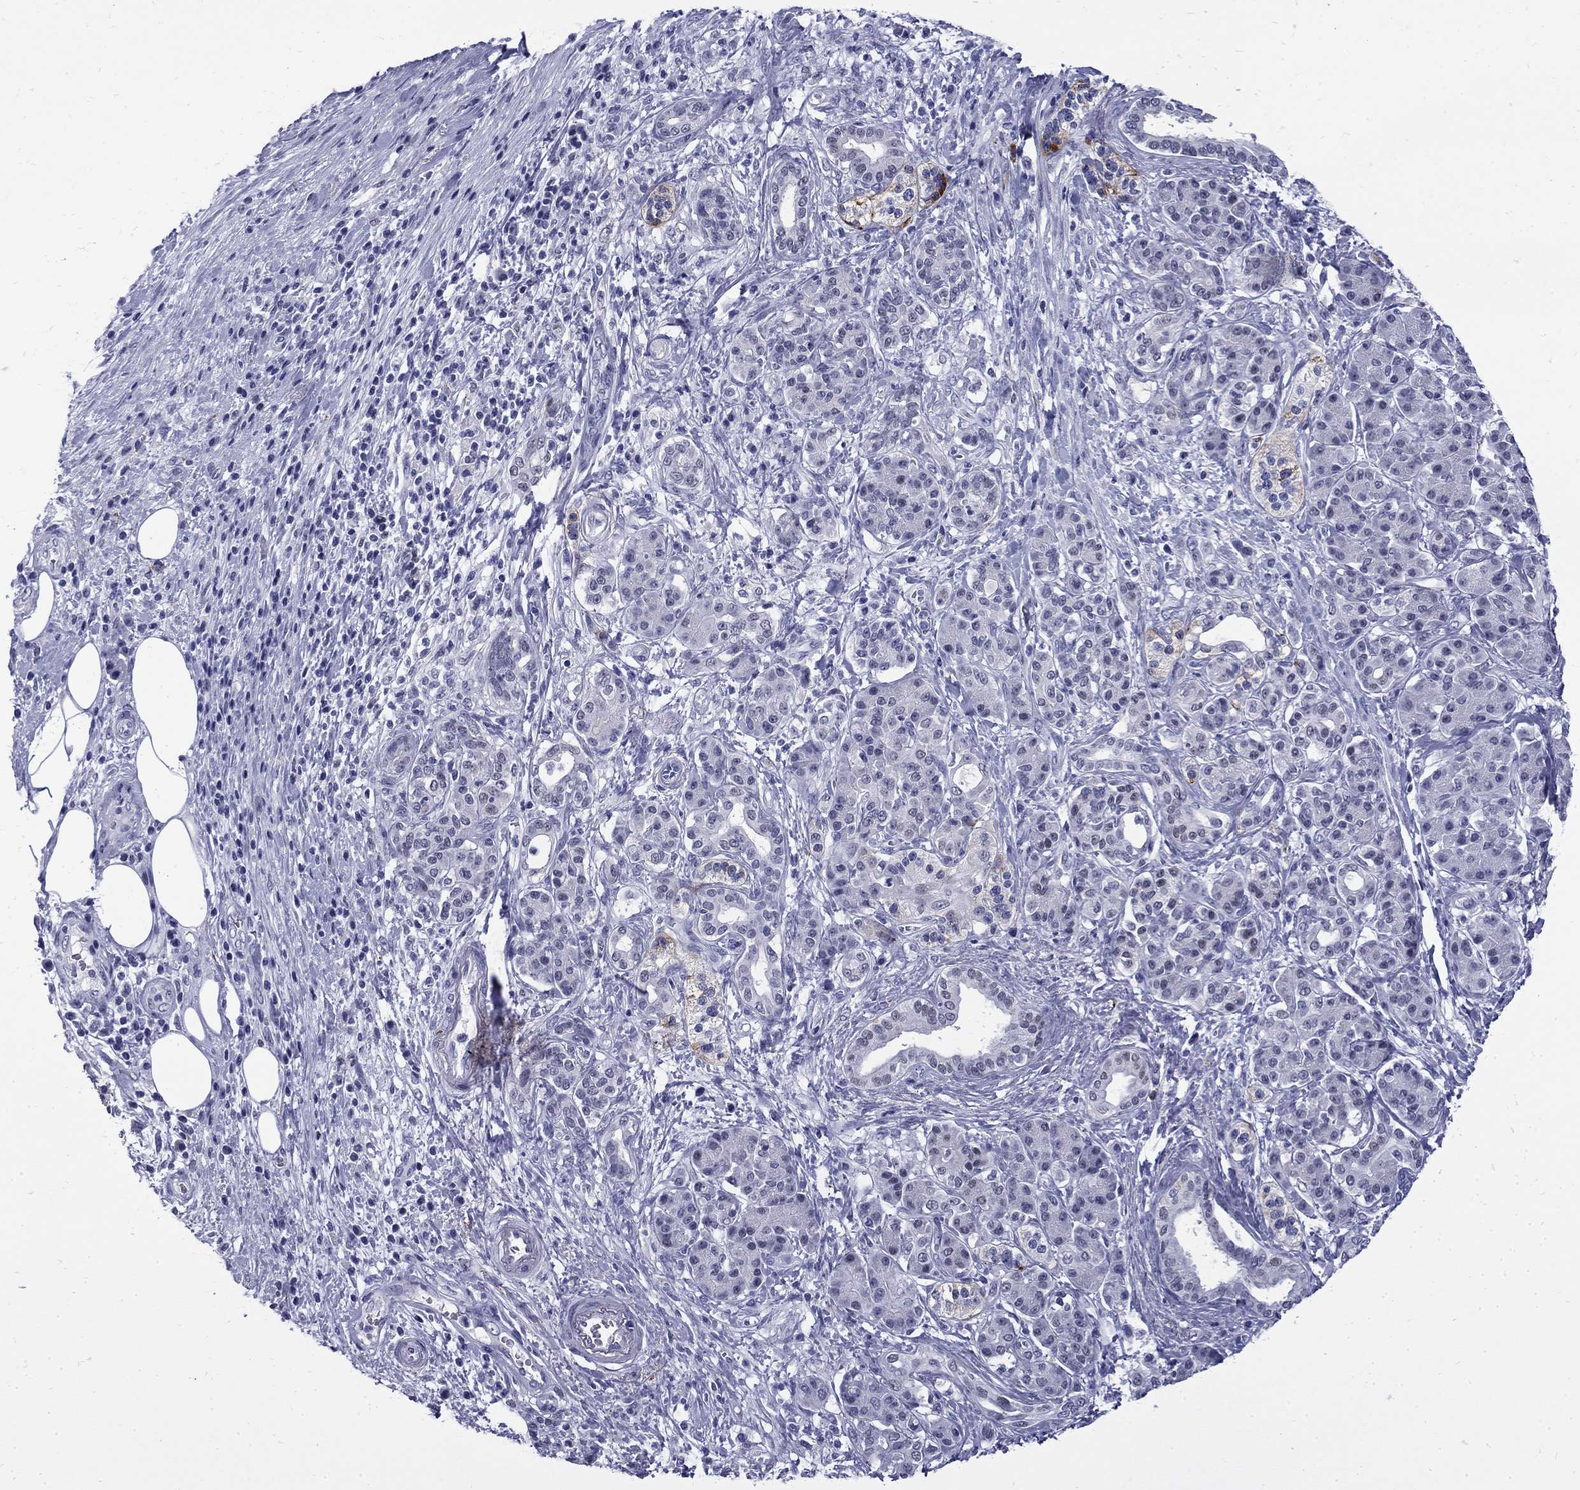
{"staining": {"intensity": "negative", "quantity": "none", "location": "none"}, "tissue": "pancreatic cancer", "cell_type": "Tumor cells", "image_type": "cancer", "snomed": [{"axis": "morphology", "description": "Adenocarcinoma, NOS"}, {"axis": "topography", "description": "Pancreas"}], "caption": "Immunohistochemistry (IHC) photomicrograph of neoplastic tissue: human pancreatic cancer (adenocarcinoma) stained with DAB shows no significant protein expression in tumor cells. (DAB immunohistochemistry with hematoxylin counter stain).", "gene": "MGARP", "patient": {"sex": "female", "age": 73}}